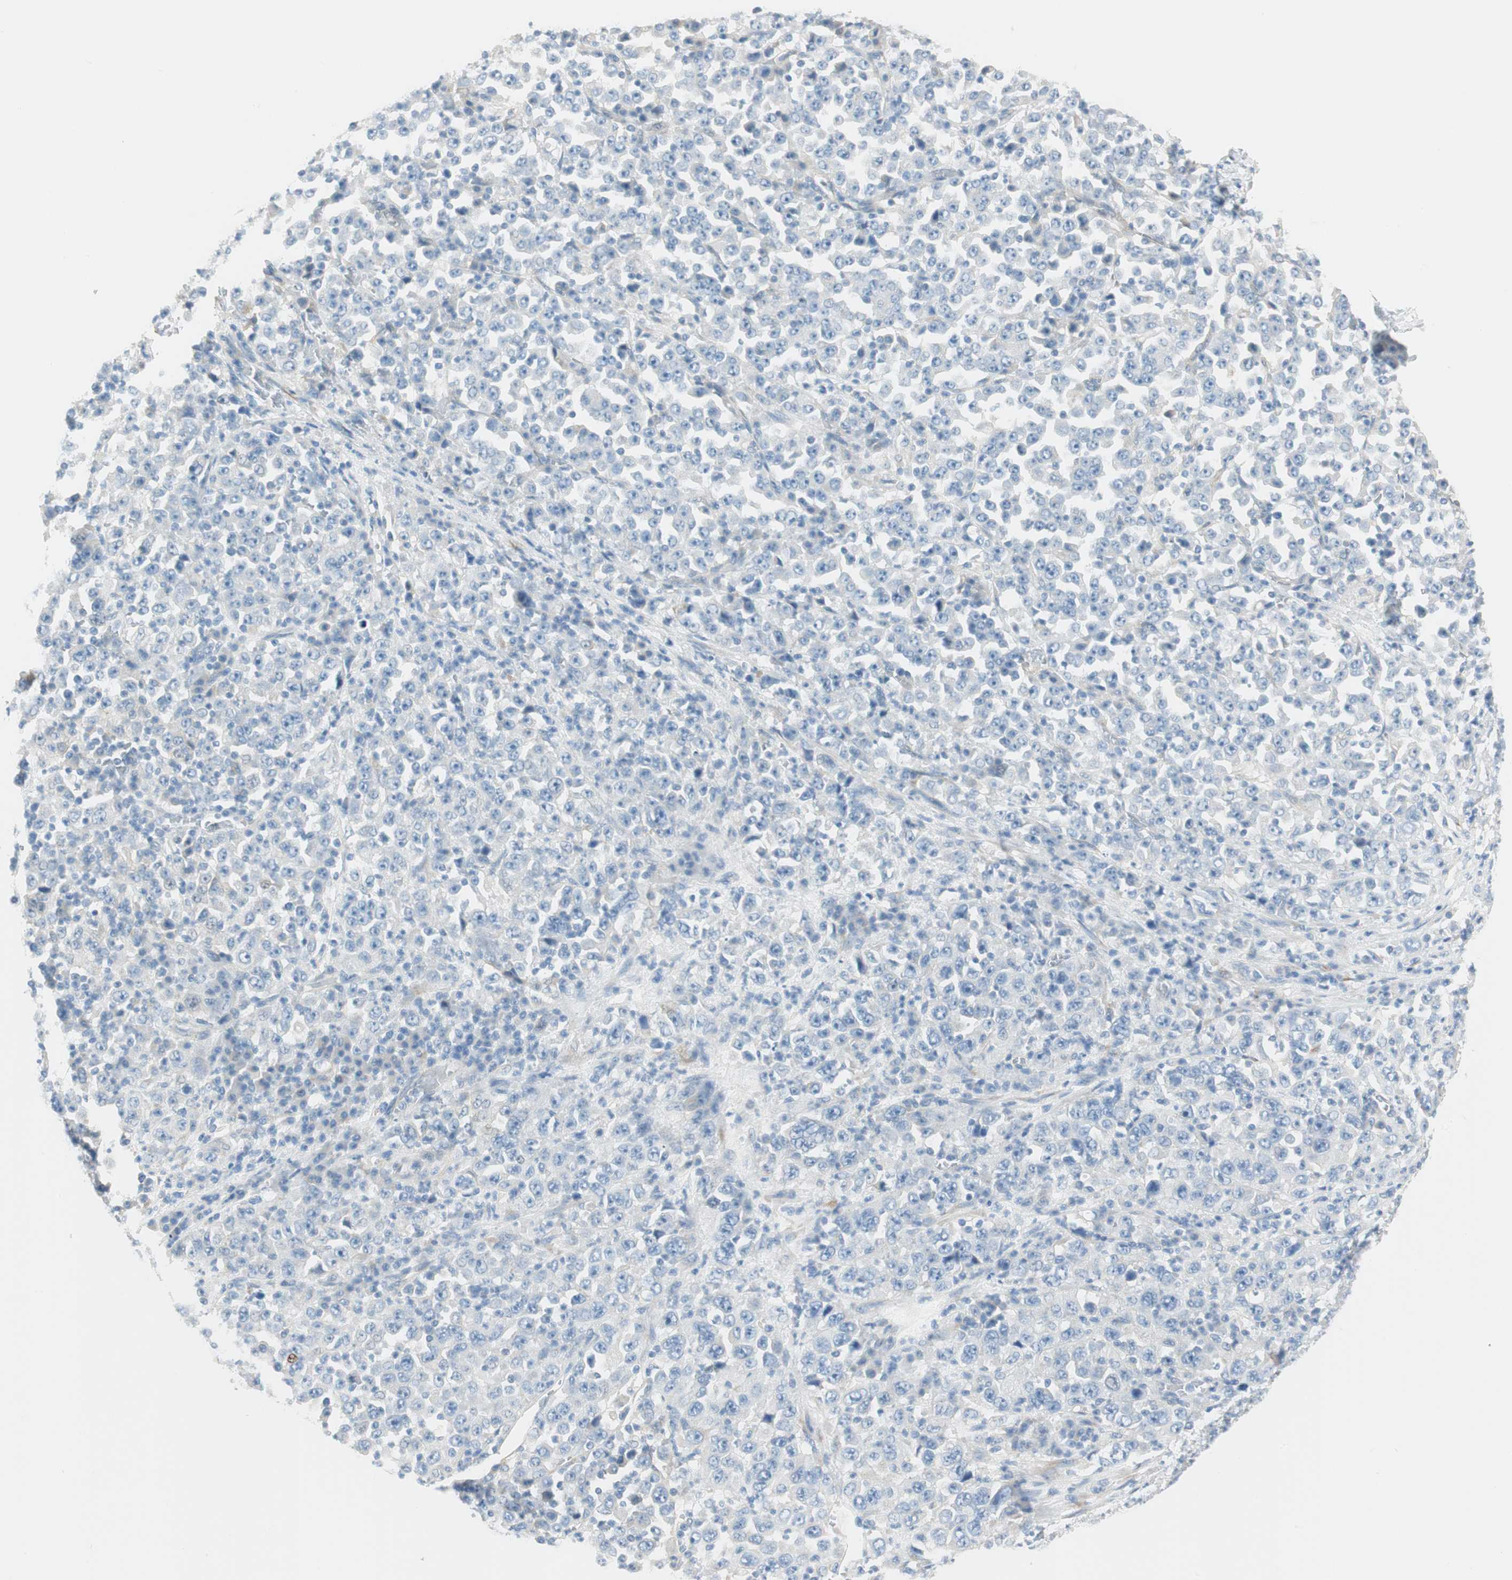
{"staining": {"intensity": "negative", "quantity": "none", "location": "none"}, "tissue": "stomach cancer", "cell_type": "Tumor cells", "image_type": "cancer", "snomed": [{"axis": "morphology", "description": "Normal tissue, NOS"}, {"axis": "morphology", "description": "Adenocarcinoma, NOS"}, {"axis": "topography", "description": "Stomach, upper"}, {"axis": "topography", "description": "Stomach"}], "caption": "High magnification brightfield microscopy of stomach cancer (adenocarcinoma) stained with DAB (3,3'-diaminobenzidine) (brown) and counterstained with hematoxylin (blue): tumor cells show no significant expression.", "gene": "CDK3", "patient": {"sex": "male", "age": 59}}